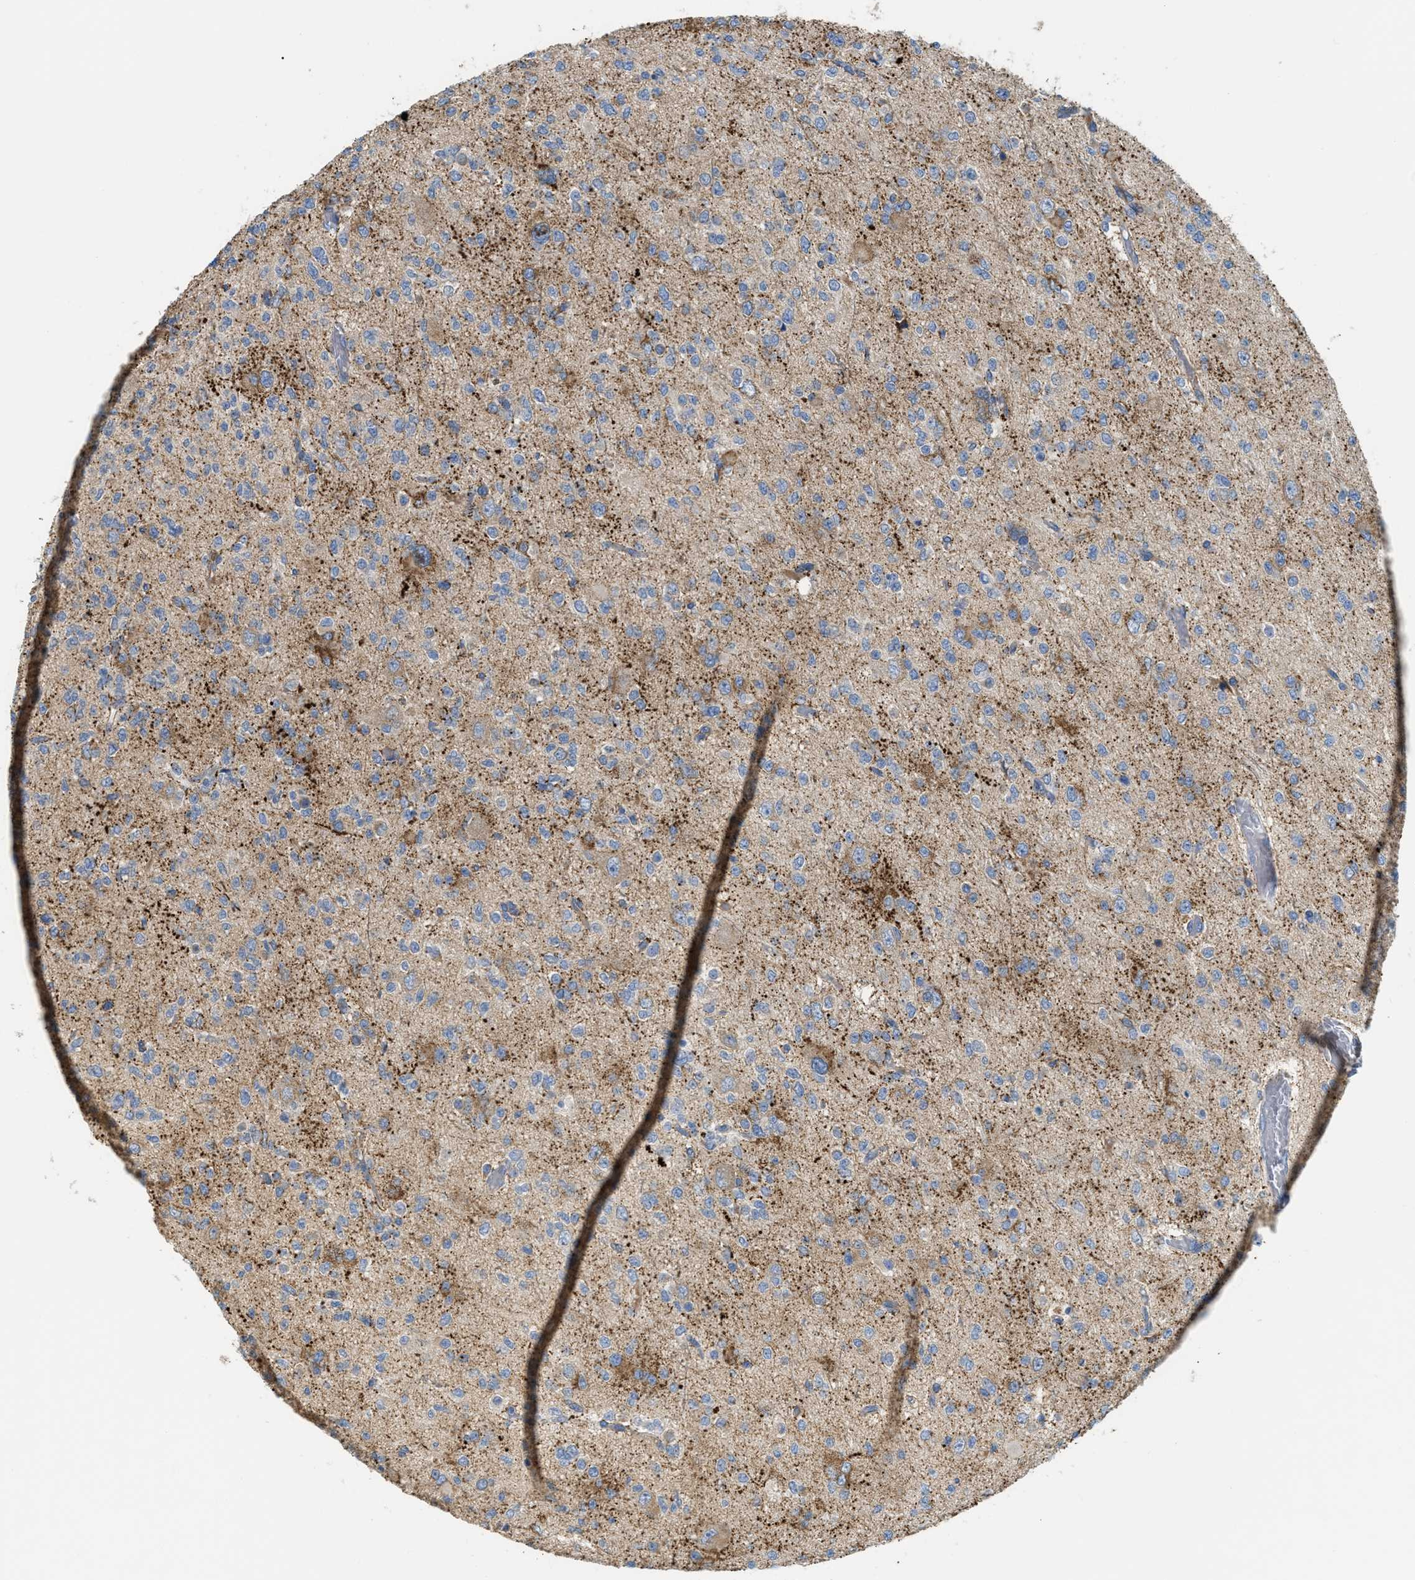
{"staining": {"intensity": "negative", "quantity": "none", "location": "none"}, "tissue": "glioma", "cell_type": "Tumor cells", "image_type": "cancer", "snomed": [{"axis": "morphology", "description": "Glioma, malignant, Low grade"}, {"axis": "topography", "description": "Brain"}], "caption": "The photomicrograph demonstrates no significant positivity in tumor cells of glioma.", "gene": "DHX58", "patient": {"sex": "male", "age": 38}}